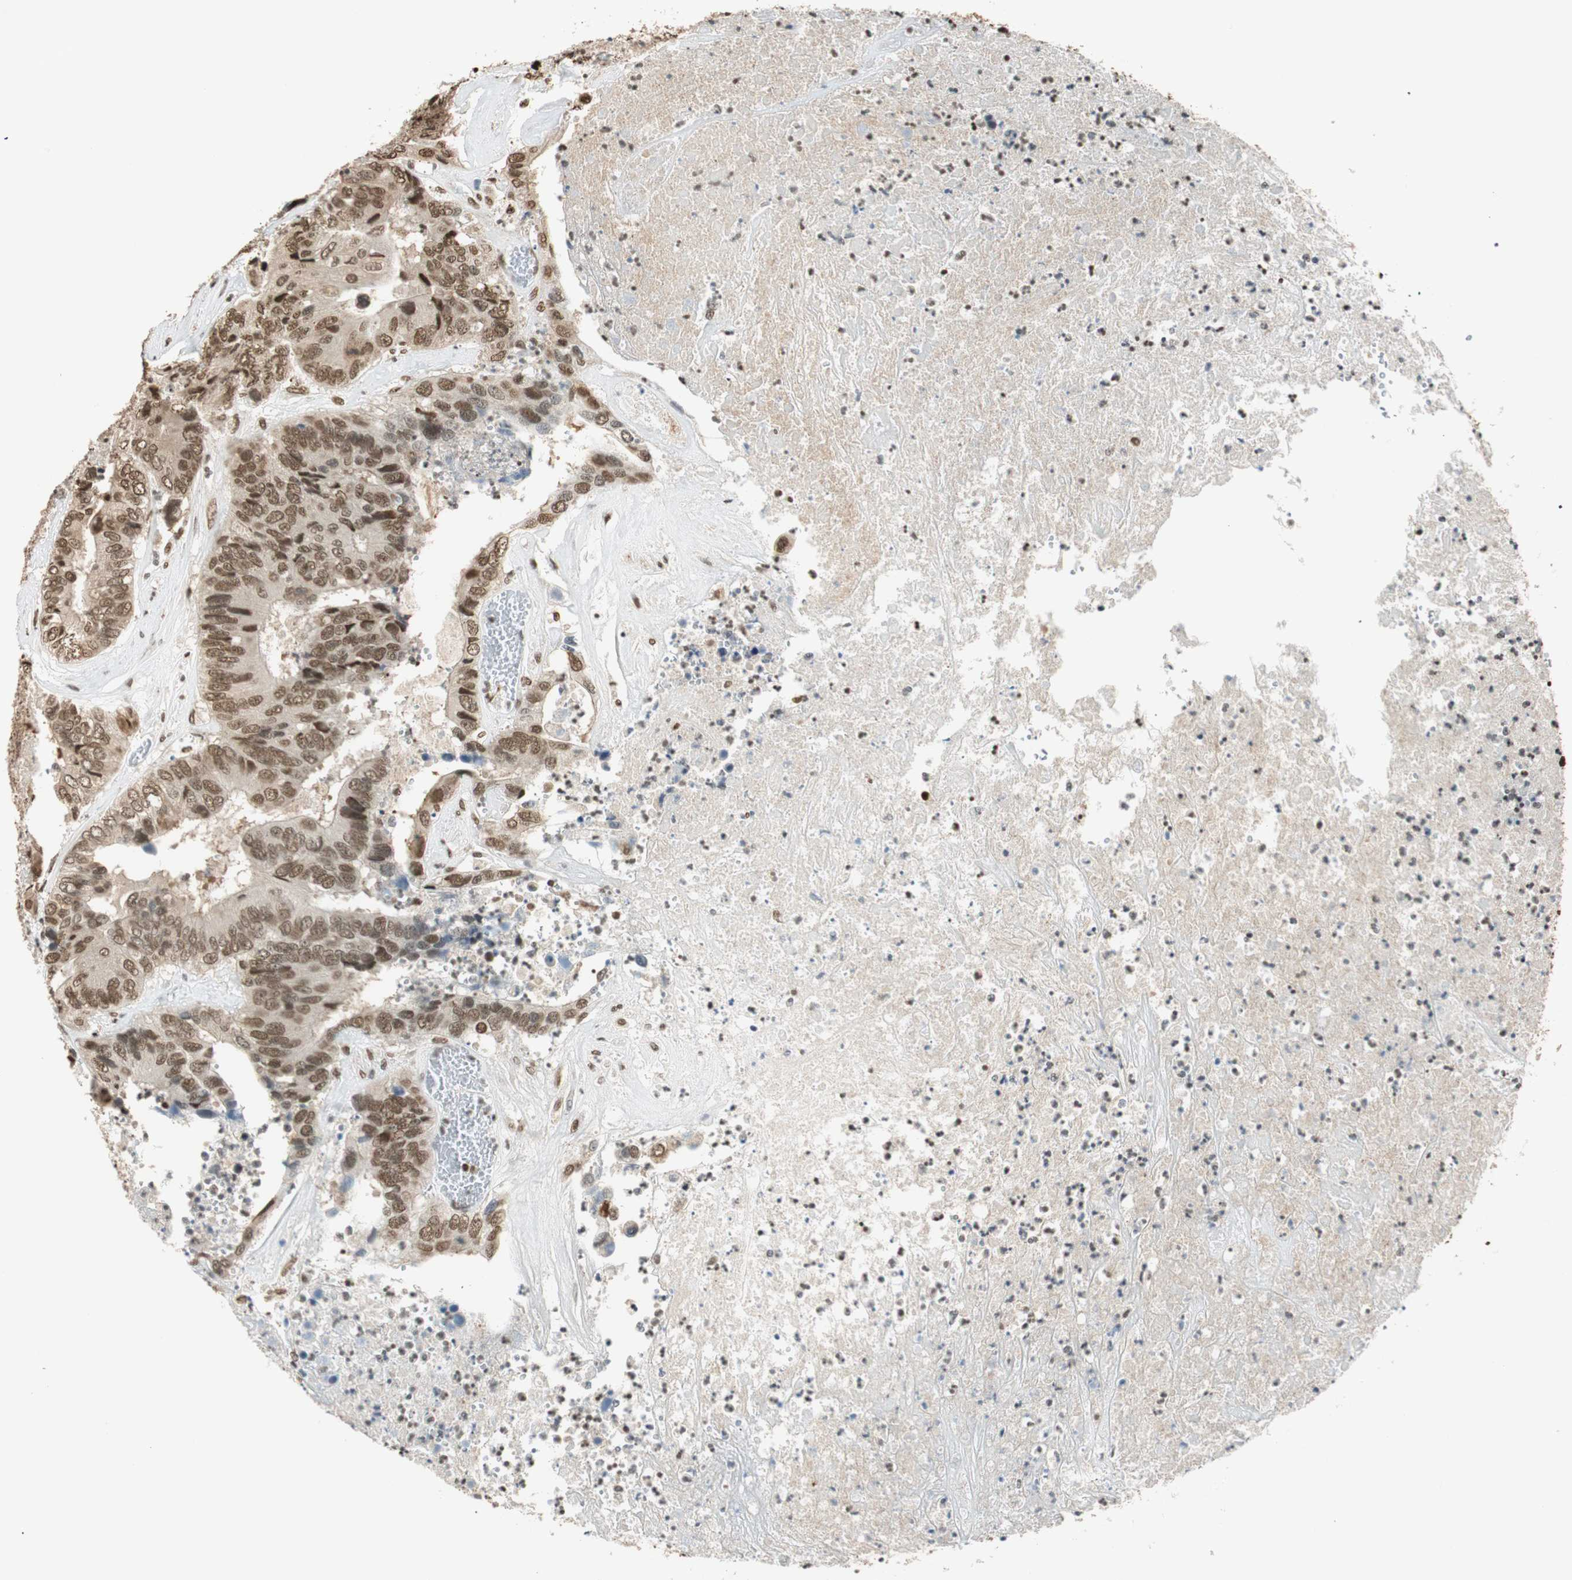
{"staining": {"intensity": "strong", "quantity": ">75%", "location": "nuclear"}, "tissue": "colorectal cancer", "cell_type": "Tumor cells", "image_type": "cancer", "snomed": [{"axis": "morphology", "description": "Adenocarcinoma, NOS"}, {"axis": "topography", "description": "Rectum"}], "caption": "Protein analysis of colorectal cancer tissue displays strong nuclear staining in about >75% of tumor cells.", "gene": "FANCG", "patient": {"sex": "male", "age": 55}}